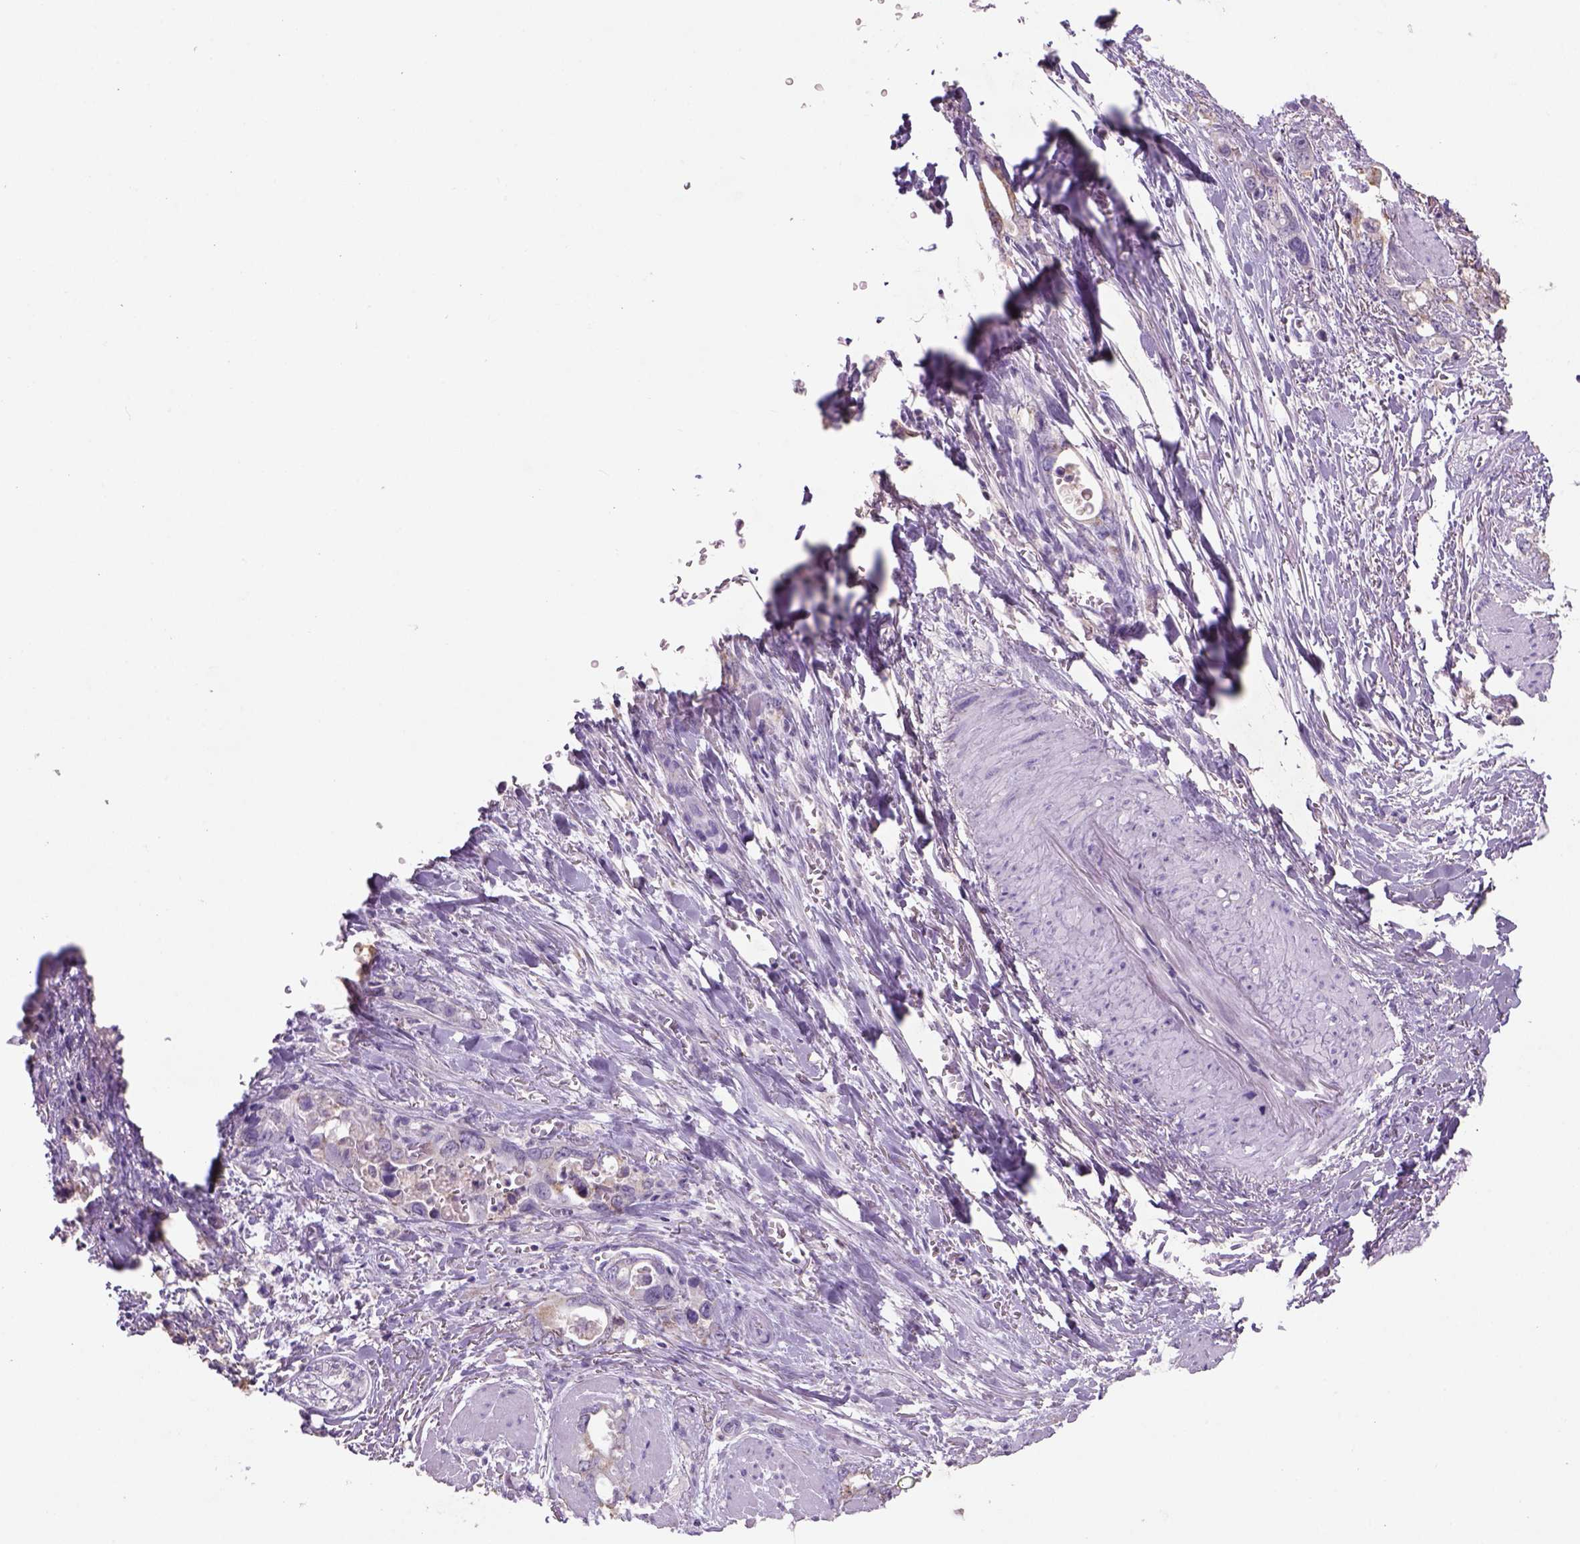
{"staining": {"intensity": "negative", "quantity": "none", "location": "none"}, "tissue": "stomach cancer", "cell_type": "Tumor cells", "image_type": "cancer", "snomed": [{"axis": "morphology", "description": "Normal tissue, NOS"}, {"axis": "morphology", "description": "Adenocarcinoma, NOS"}, {"axis": "topography", "description": "Esophagus"}, {"axis": "topography", "description": "Stomach, upper"}], "caption": "Human stomach cancer stained for a protein using immunohistochemistry reveals no staining in tumor cells.", "gene": "NAALAD2", "patient": {"sex": "male", "age": 74}}